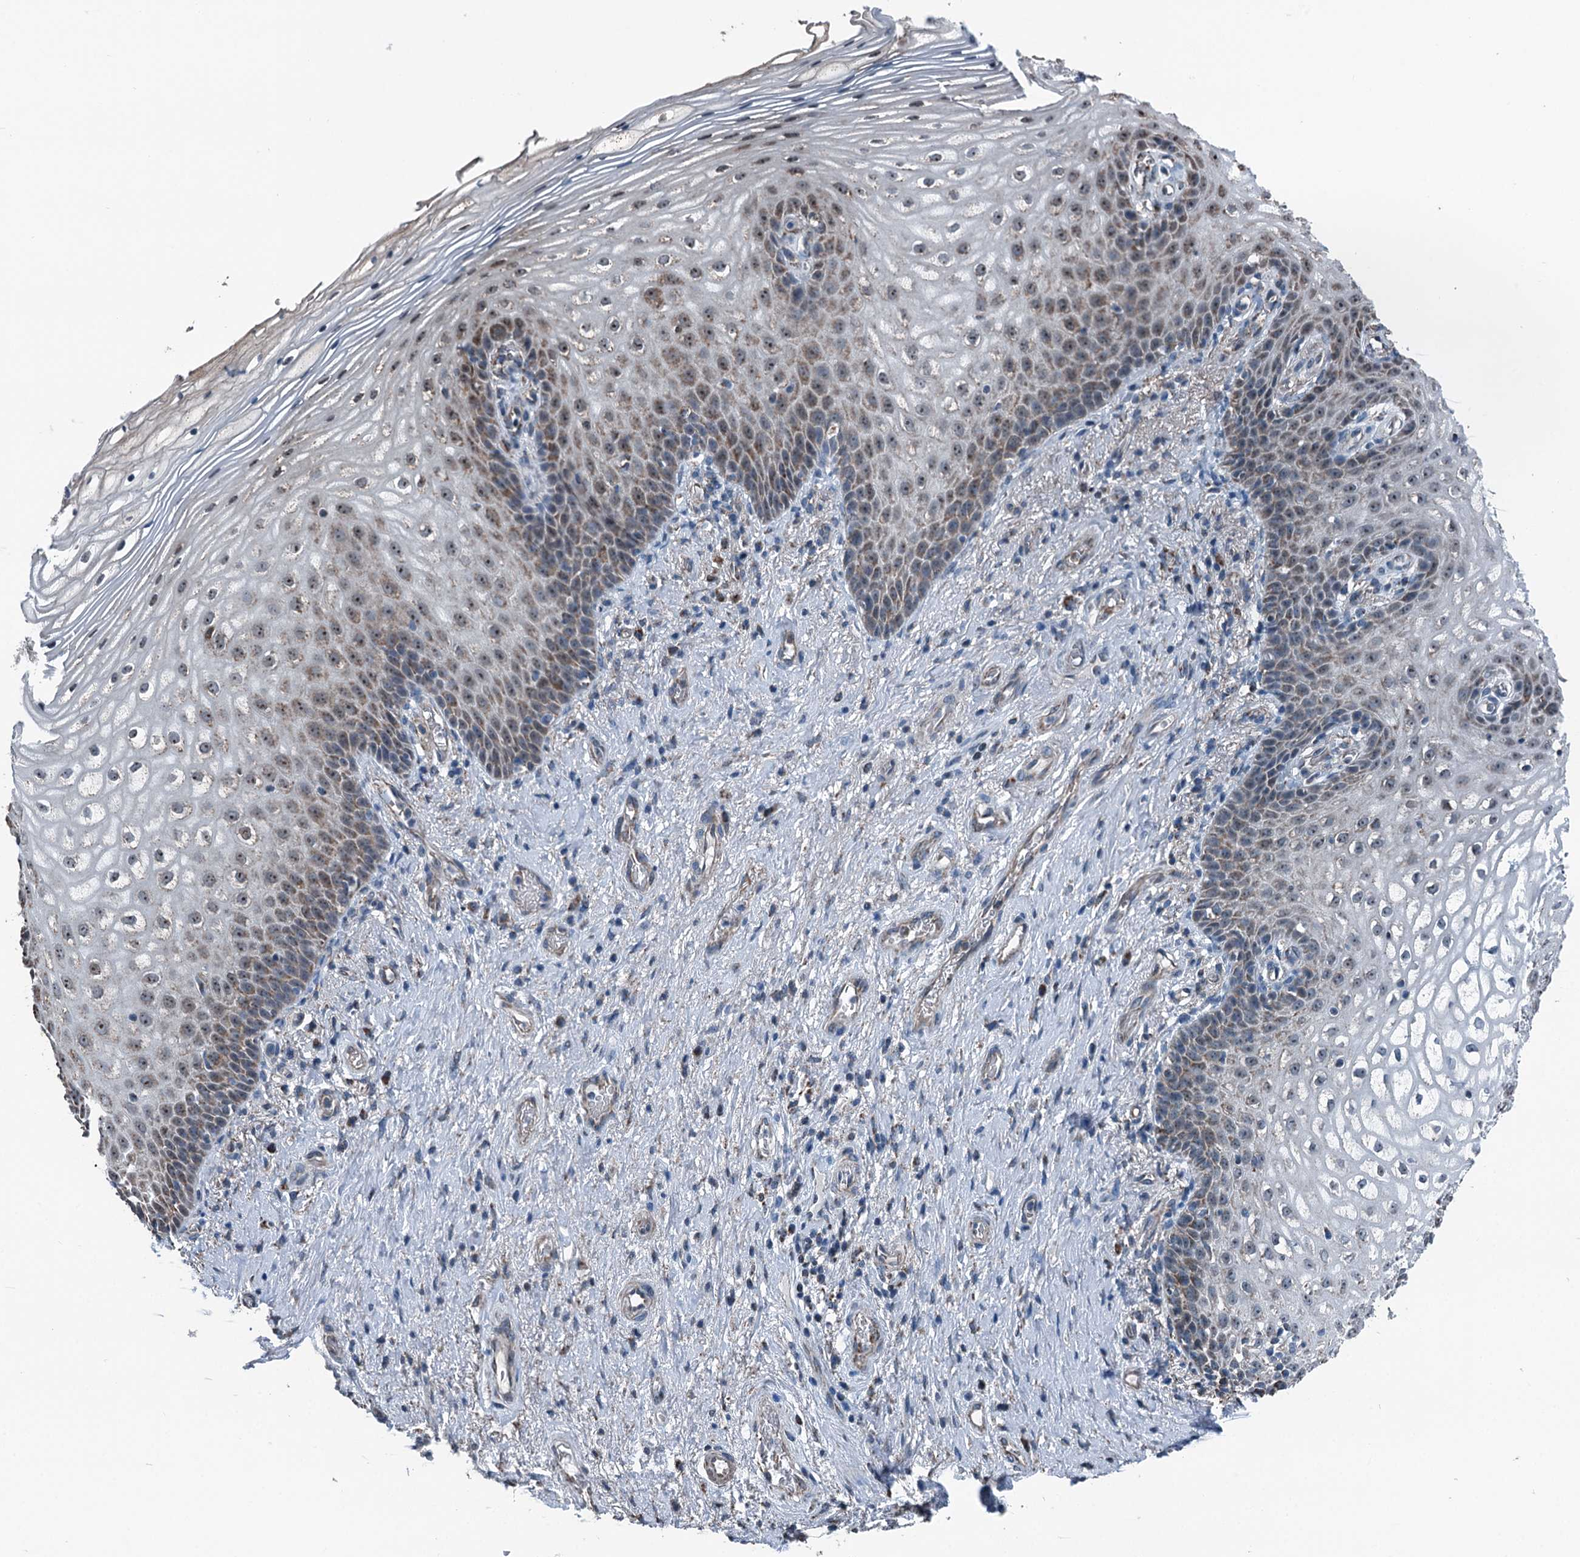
{"staining": {"intensity": "weak", "quantity": "25%-75%", "location": "cytoplasmic/membranous"}, "tissue": "vagina", "cell_type": "Squamous epithelial cells", "image_type": "normal", "snomed": [{"axis": "morphology", "description": "Normal tissue, NOS"}, {"axis": "topography", "description": "Vagina"}], "caption": "Immunohistochemistry image of benign vagina stained for a protein (brown), which reveals low levels of weak cytoplasmic/membranous positivity in about 25%-75% of squamous epithelial cells.", "gene": "TRPT1", "patient": {"sex": "female", "age": 60}}